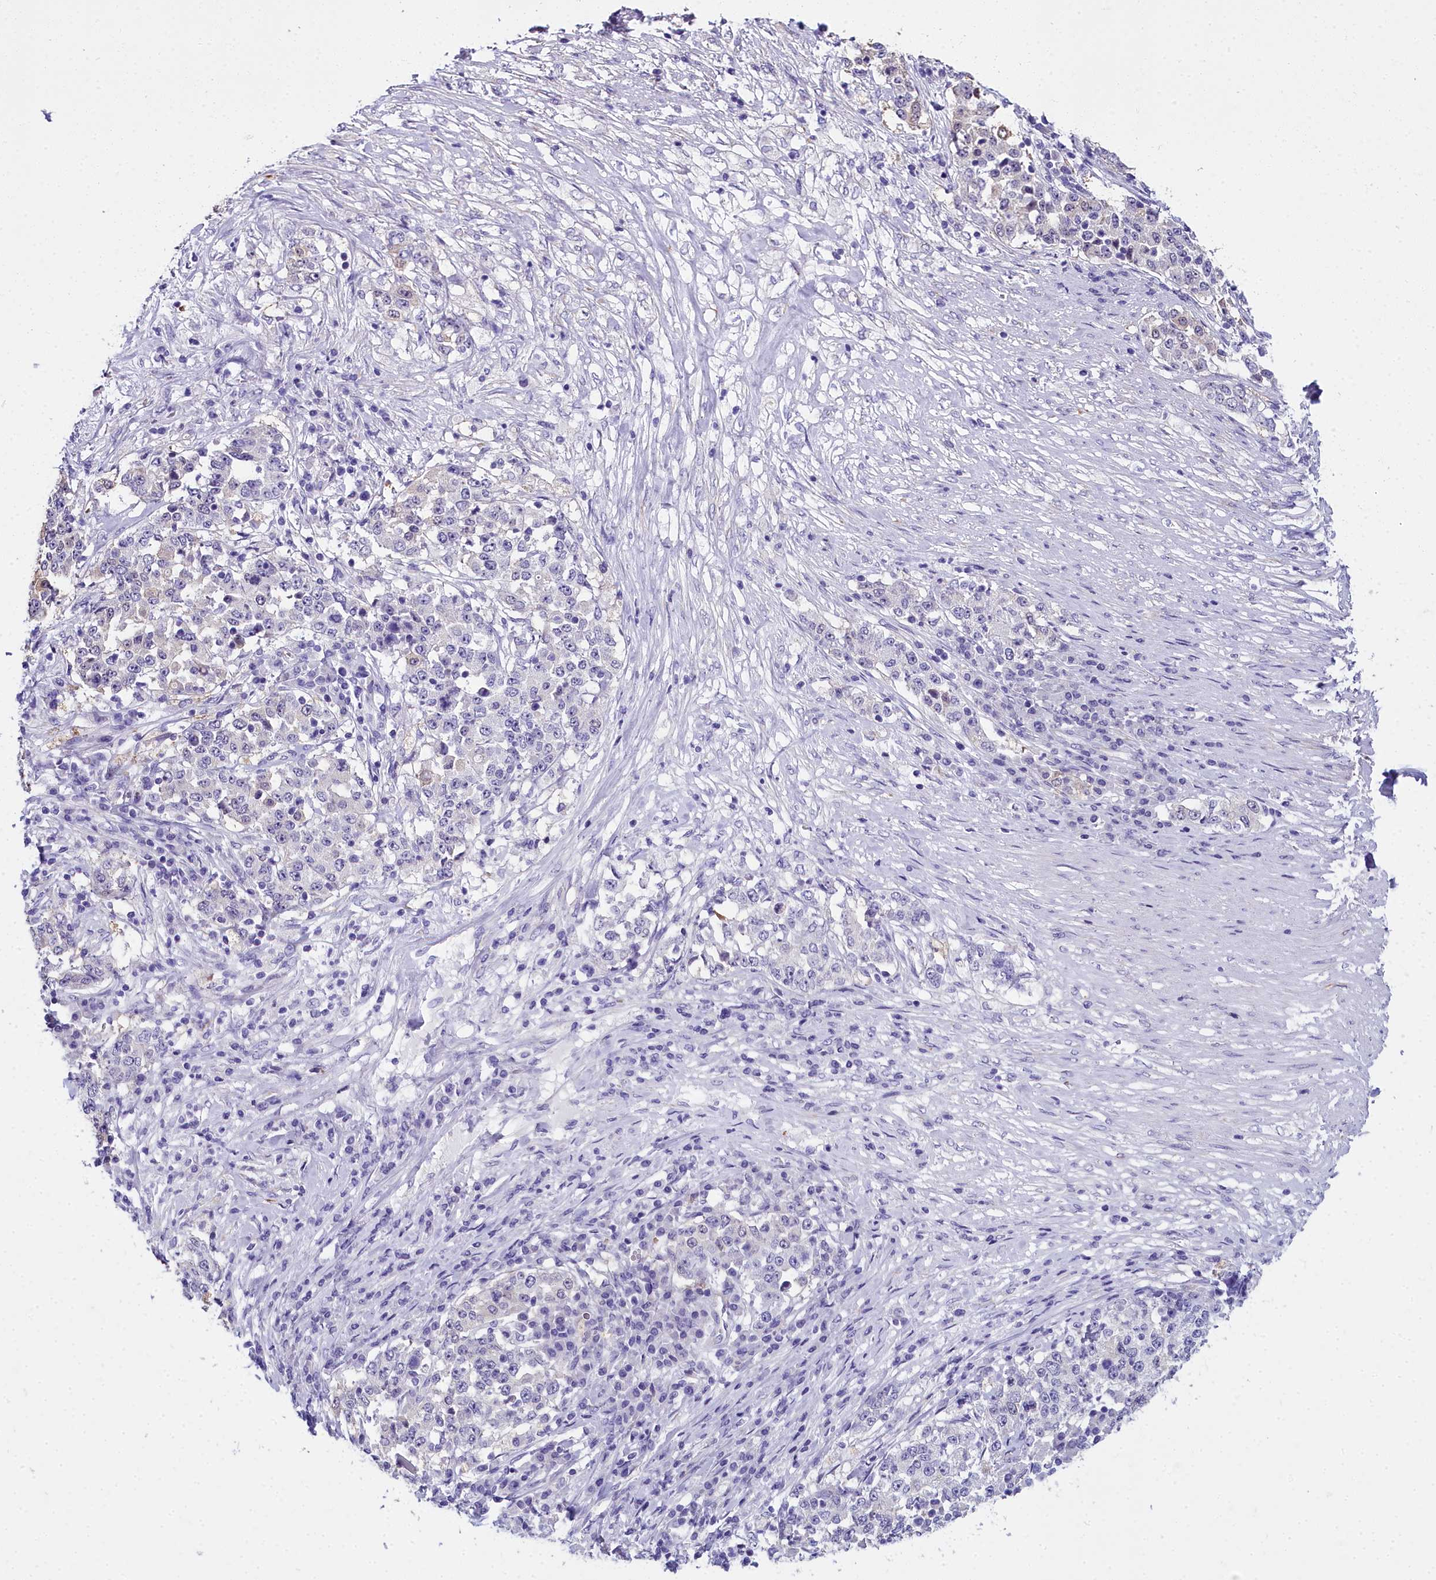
{"staining": {"intensity": "negative", "quantity": "none", "location": "none"}, "tissue": "stomach cancer", "cell_type": "Tumor cells", "image_type": "cancer", "snomed": [{"axis": "morphology", "description": "Adenocarcinoma, NOS"}, {"axis": "topography", "description": "Stomach"}], "caption": "The immunohistochemistry micrograph has no significant staining in tumor cells of adenocarcinoma (stomach) tissue.", "gene": "TIMM22", "patient": {"sex": "male", "age": 59}}